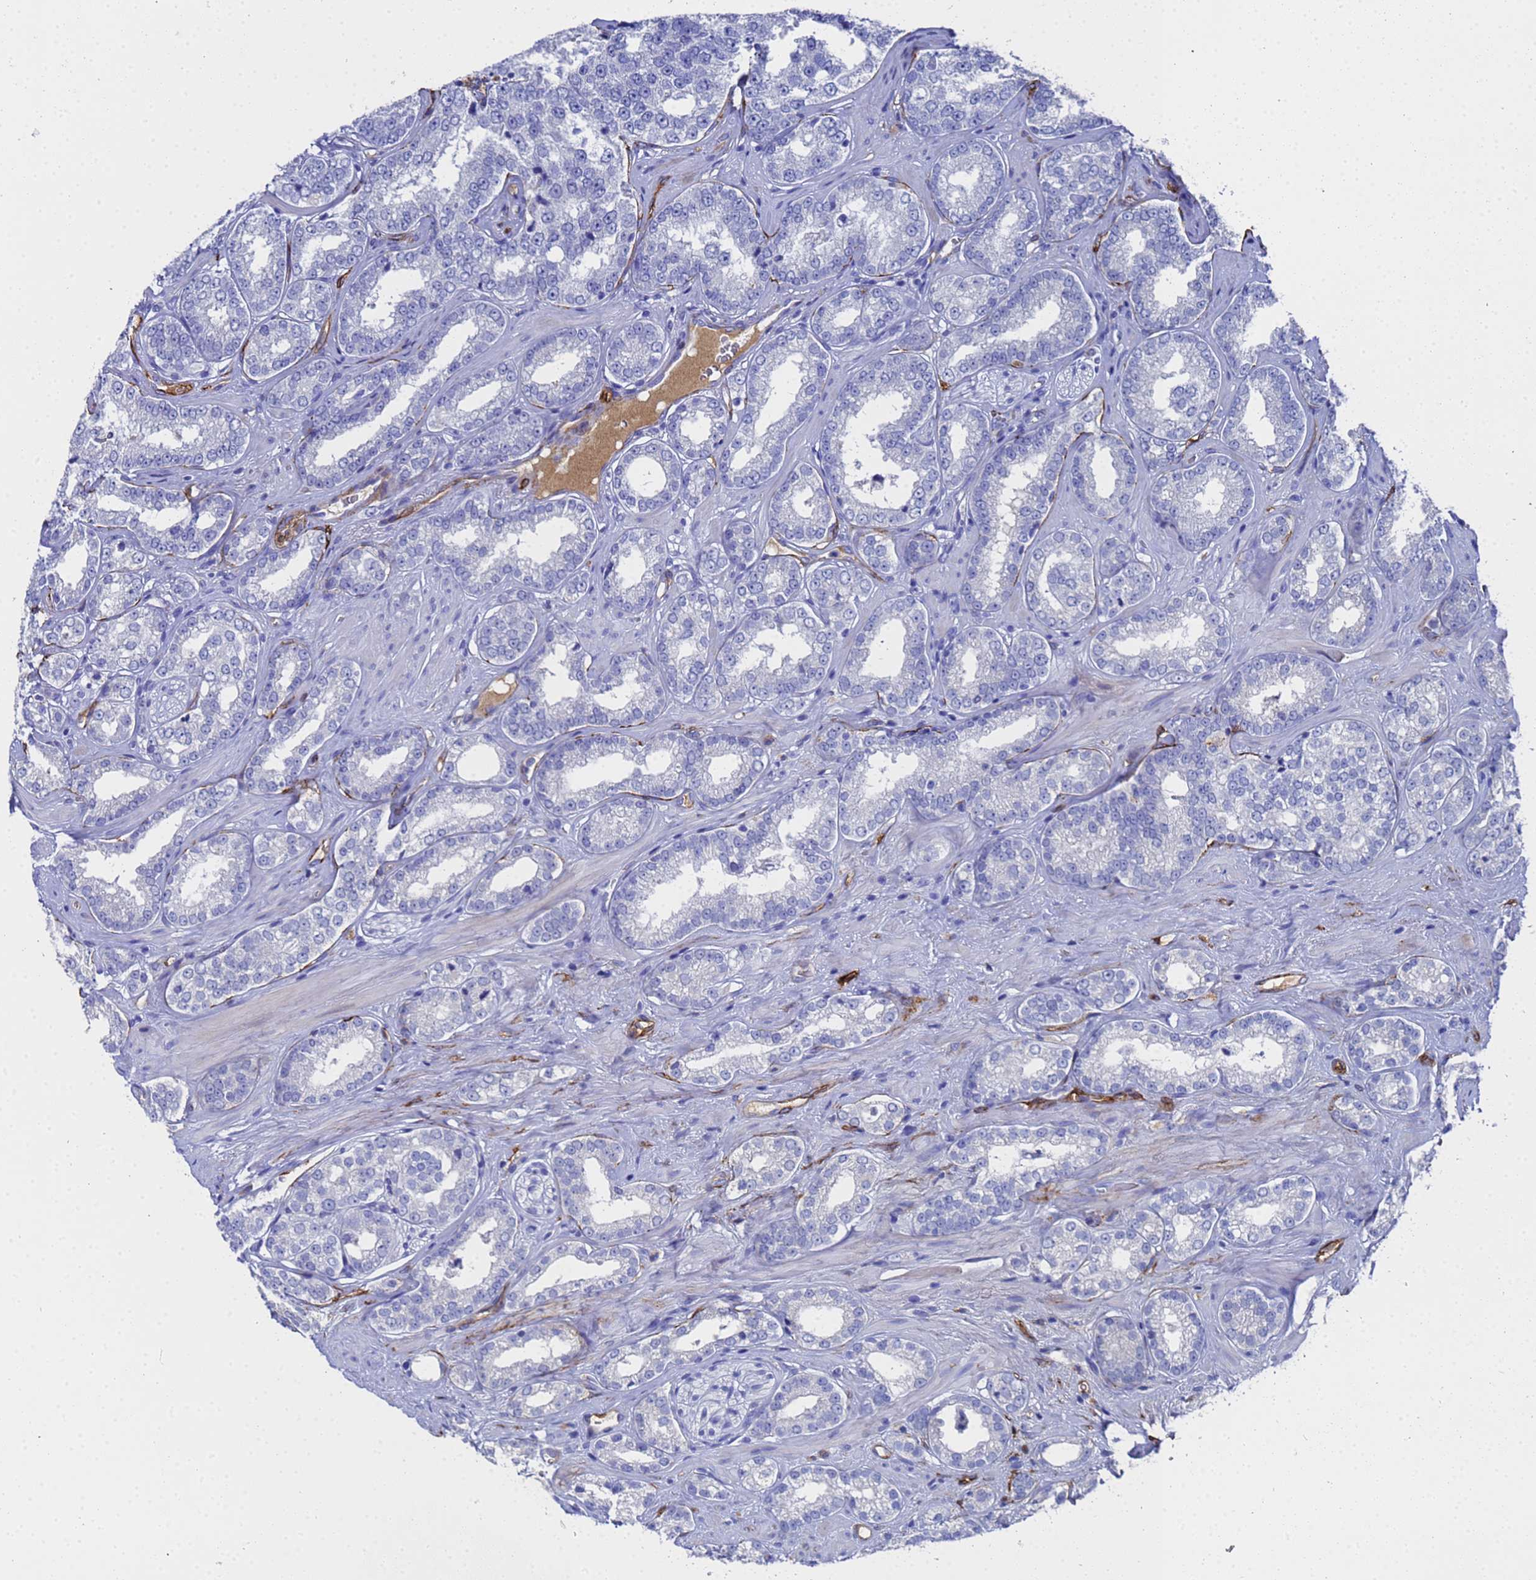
{"staining": {"intensity": "negative", "quantity": "none", "location": "none"}, "tissue": "prostate cancer", "cell_type": "Tumor cells", "image_type": "cancer", "snomed": [{"axis": "morphology", "description": "Normal tissue, NOS"}, {"axis": "morphology", "description": "Adenocarcinoma, High grade"}, {"axis": "topography", "description": "Prostate"}], "caption": "DAB (3,3'-diaminobenzidine) immunohistochemical staining of prostate cancer (adenocarcinoma (high-grade)) displays no significant staining in tumor cells. (DAB (3,3'-diaminobenzidine) immunohistochemistry, high magnification).", "gene": "ADIPOQ", "patient": {"sex": "male", "age": 83}}